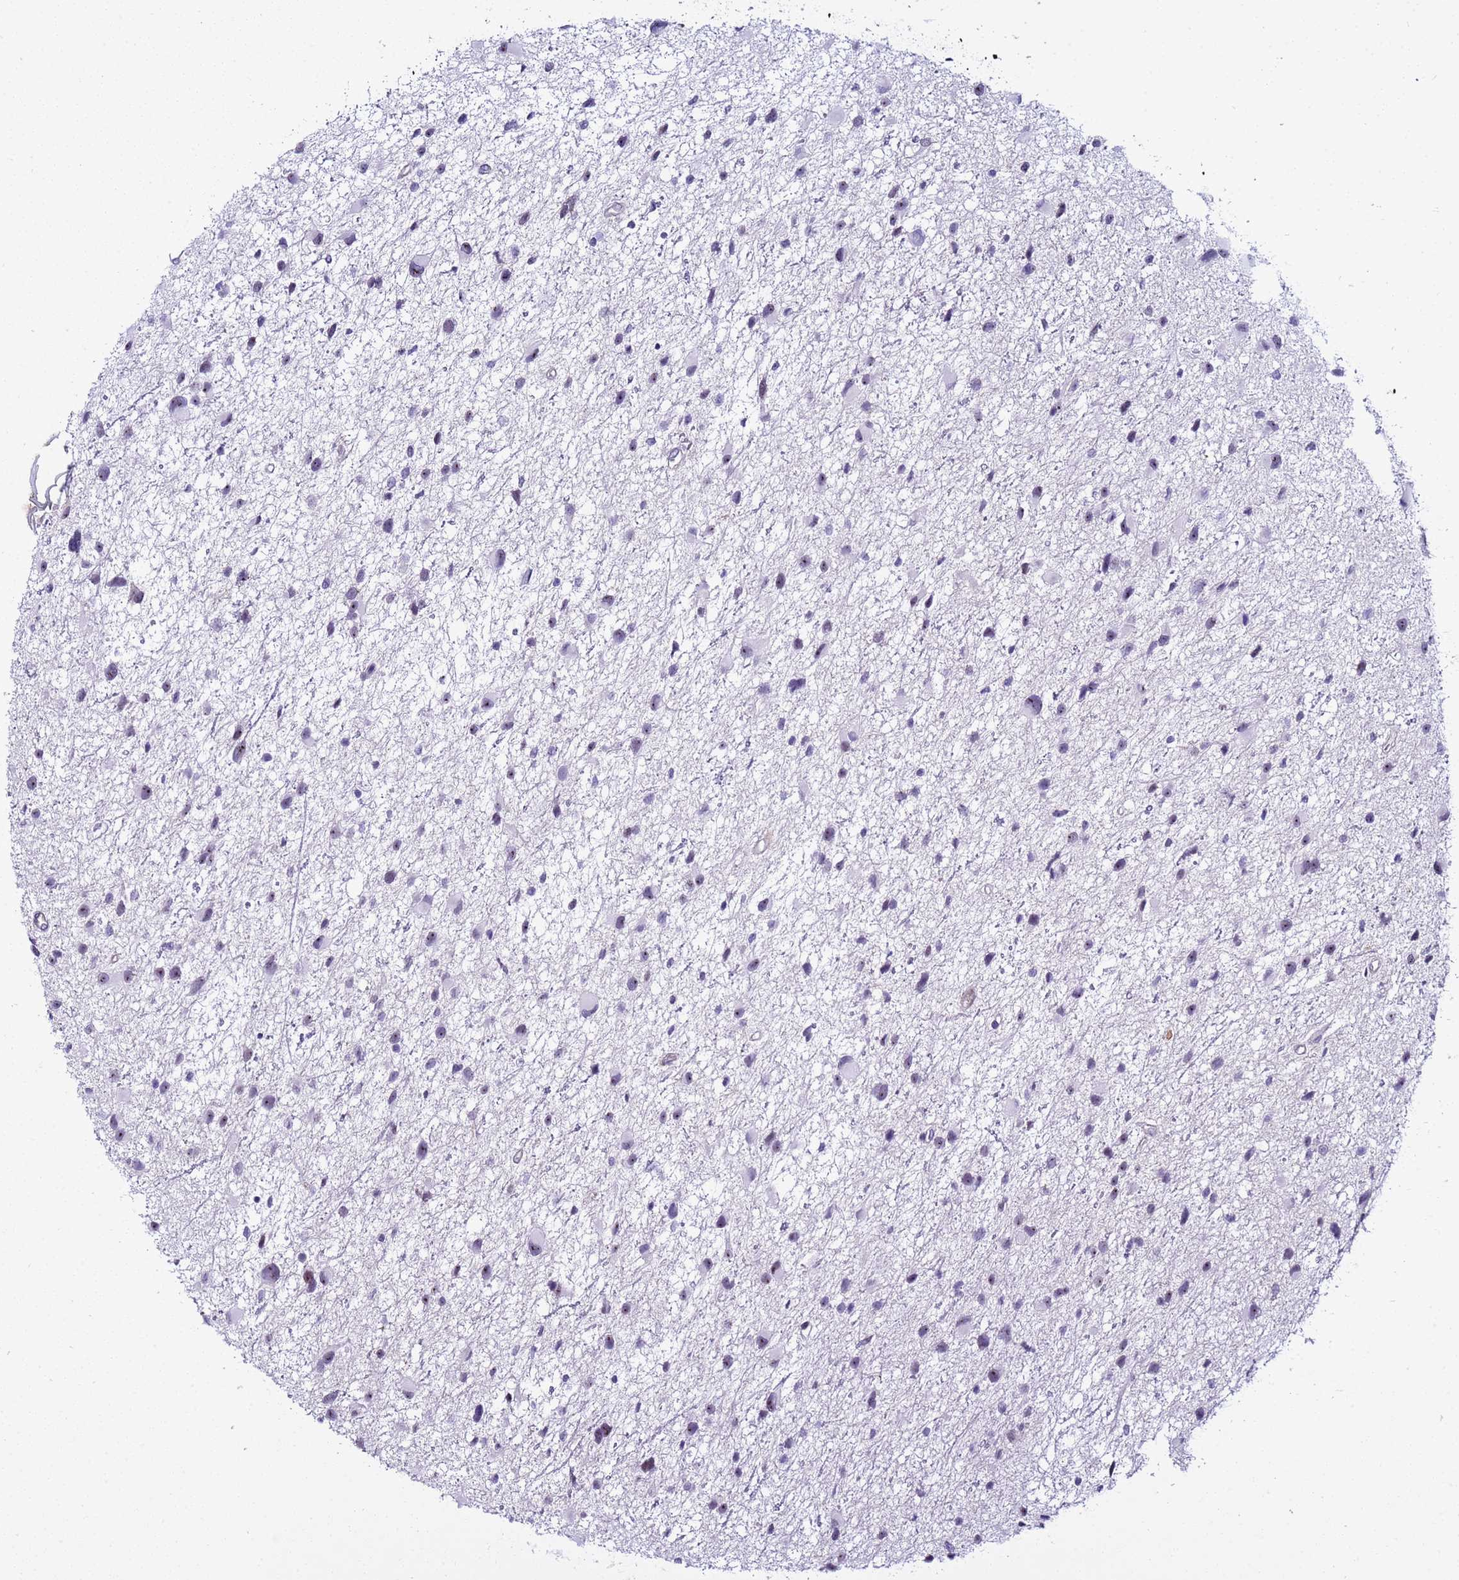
{"staining": {"intensity": "weak", "quantity": "<25%", "location": "nuclear"}, "tissue": "glioma", "cell_type": "Tumor cells", "image_type": "cancer", "snomed": [{"axis": "morphology", "description": "Glioma, malignant, Low grade"}, {"axis": "topography", "description": "Brain"}], "caption": "Glioma was stained to show a protein in brown. There is no significant expression in tumor cells. (Immunohistochemistry (ihc), brightfield microscopy, high magnification).", "gene": "LRRC10B", "patient": {"sex": "female", "age": 32}}